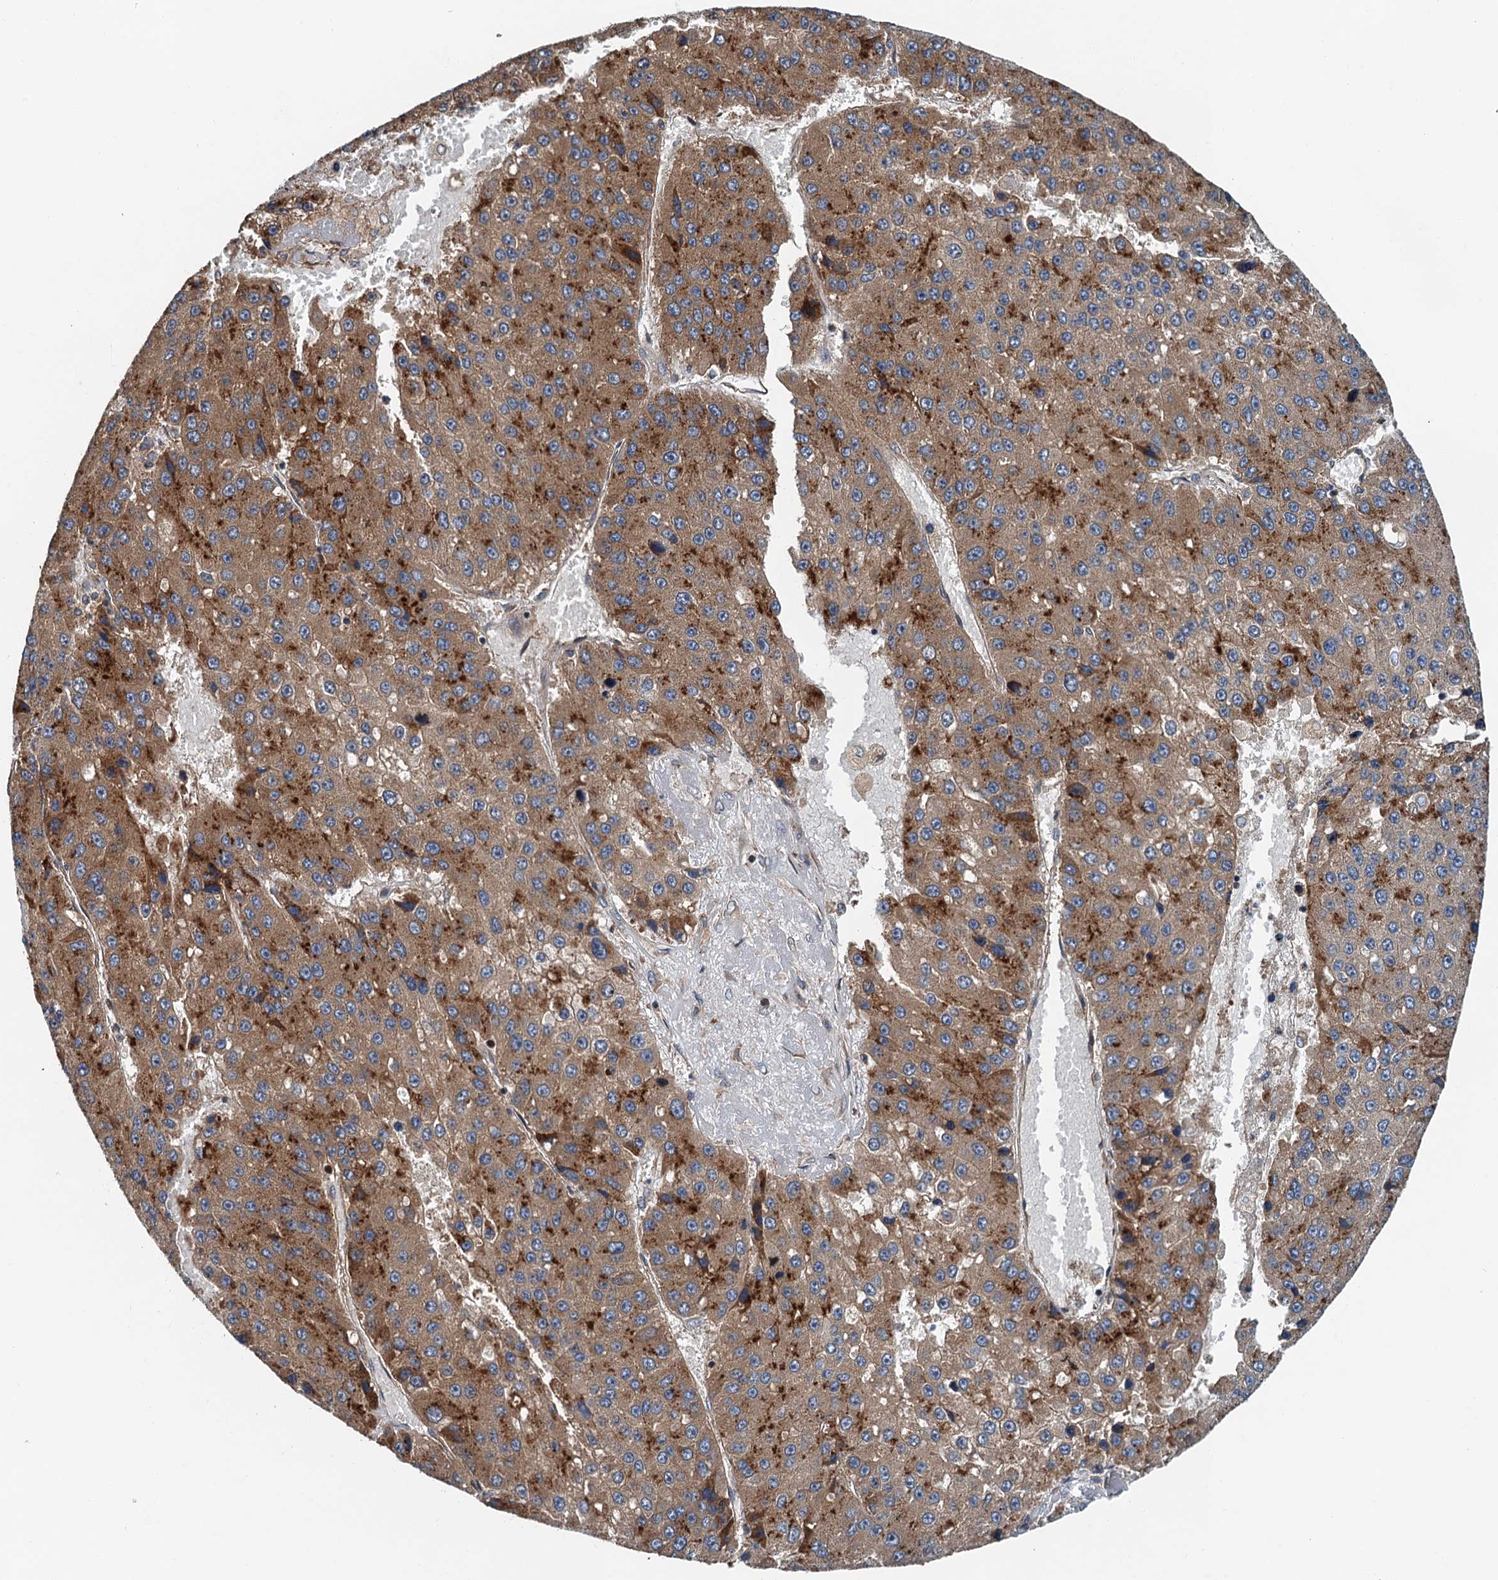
{"staining": {"intensity": "strong", "quantity": "25%-75%", "location": "cytoplasmic/membranous"}, "tissue": "liver cancer", "cell_type": "Tumor cells", "image_type": "cancer", "snomed": [{"axis": "morphology", "description": "Carcinoma, Hepatocellular, NOS"}, {"axis": "topography", "description": "Liver"}], "caption": "Liver cancer stained with a brown dye reveals strong cytoplasmic/membranous positive positivity in about 25%-75% of tumor cells.", "gene": "COG3", "patient": {"sex": "female", "age": 73}}